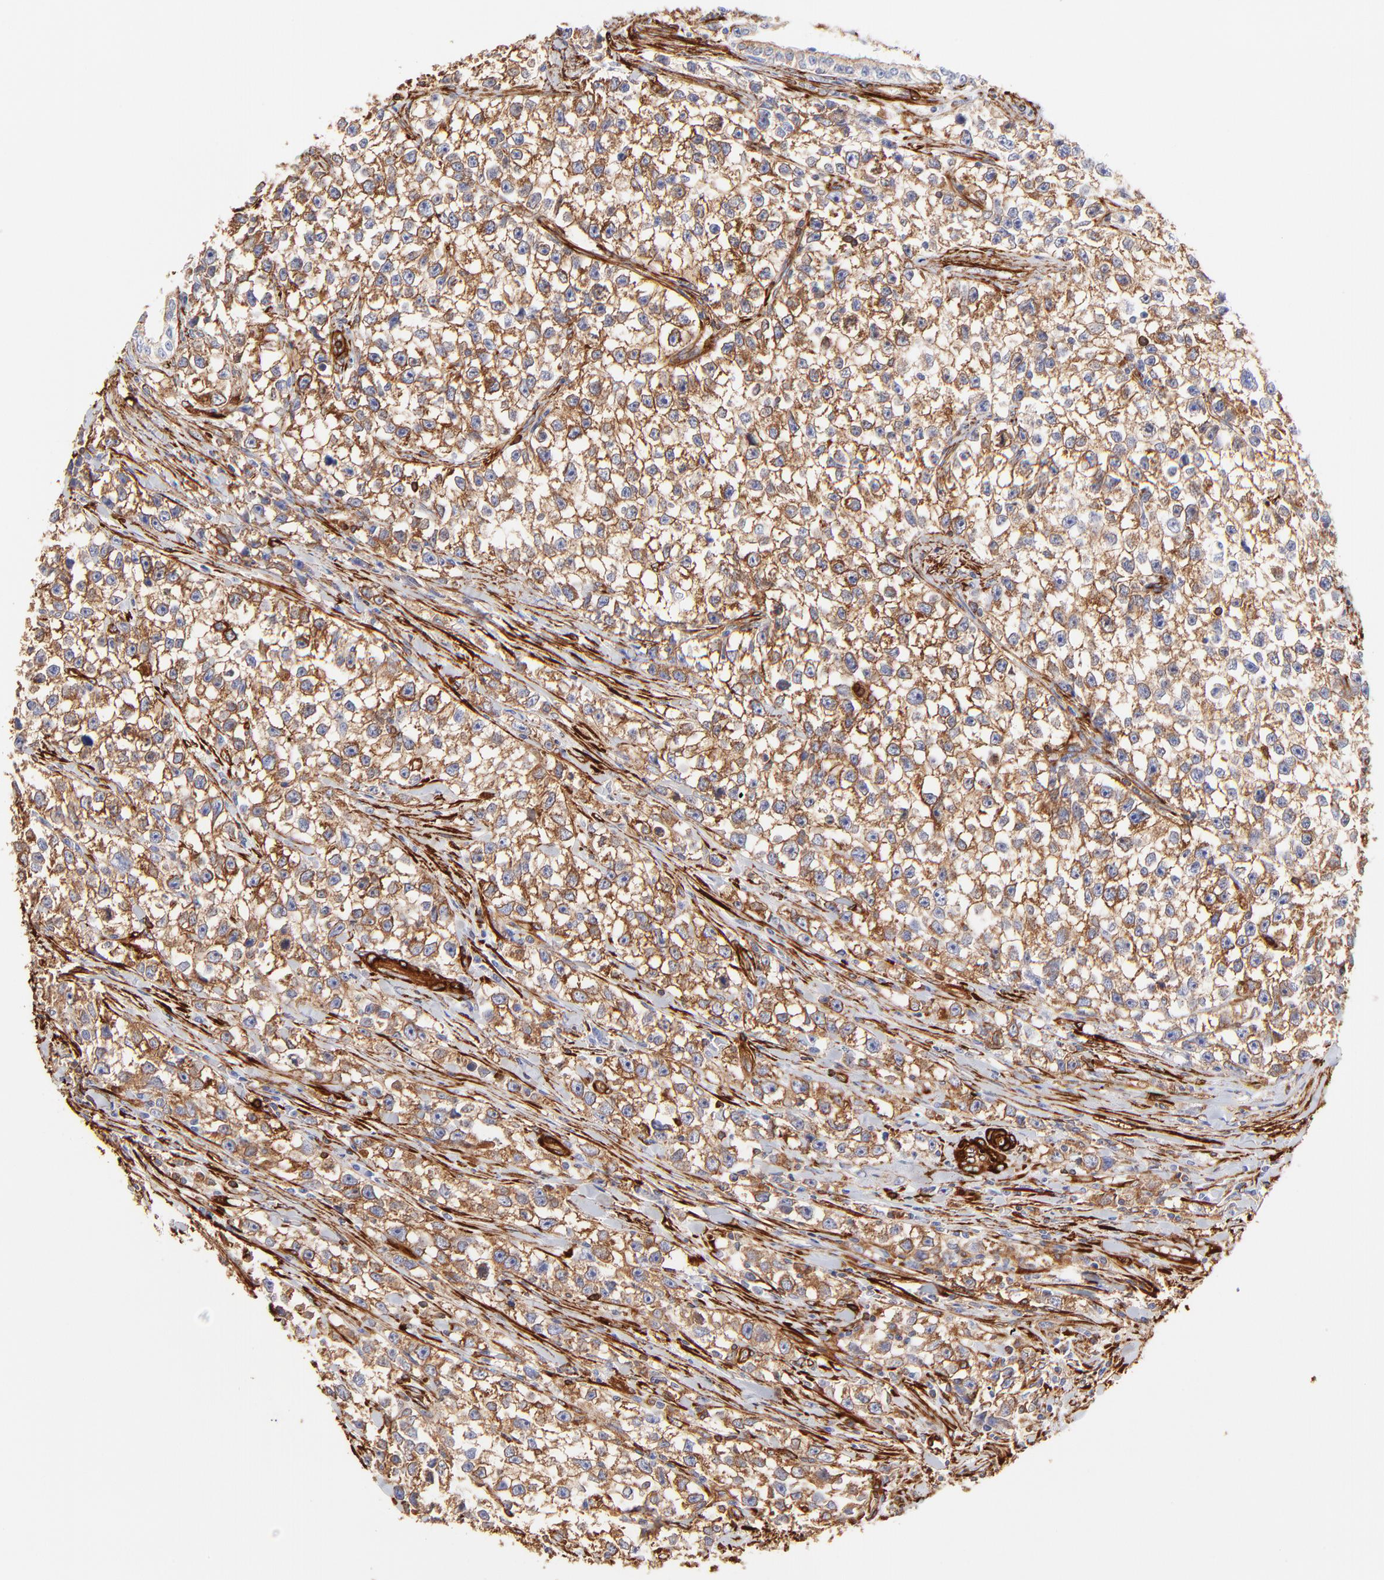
{"staining": {"intensity": "moderate", "quantity": ">75%", "location": "cytoplasmic/membranous"}, "tissue": "testis cancer", "cell_type": "Tumor cells", "image_type": "cancer", "snomed": [{"axis": "morphology", "description": "Seminoma, NOS"}, {"axis": "morphology", "description": "Carcinoma, Embryonal, NOS"}, {"axis": "topography", "description": "Testis"}], "caption": "Testis seminoma stained with a brown dye demonstrates moderate cytoplasmic/membranous positive staining in approximately >75% of tumor cells.", "gene": "FLNA", "patient": {"sex": "male", "age": 30}}